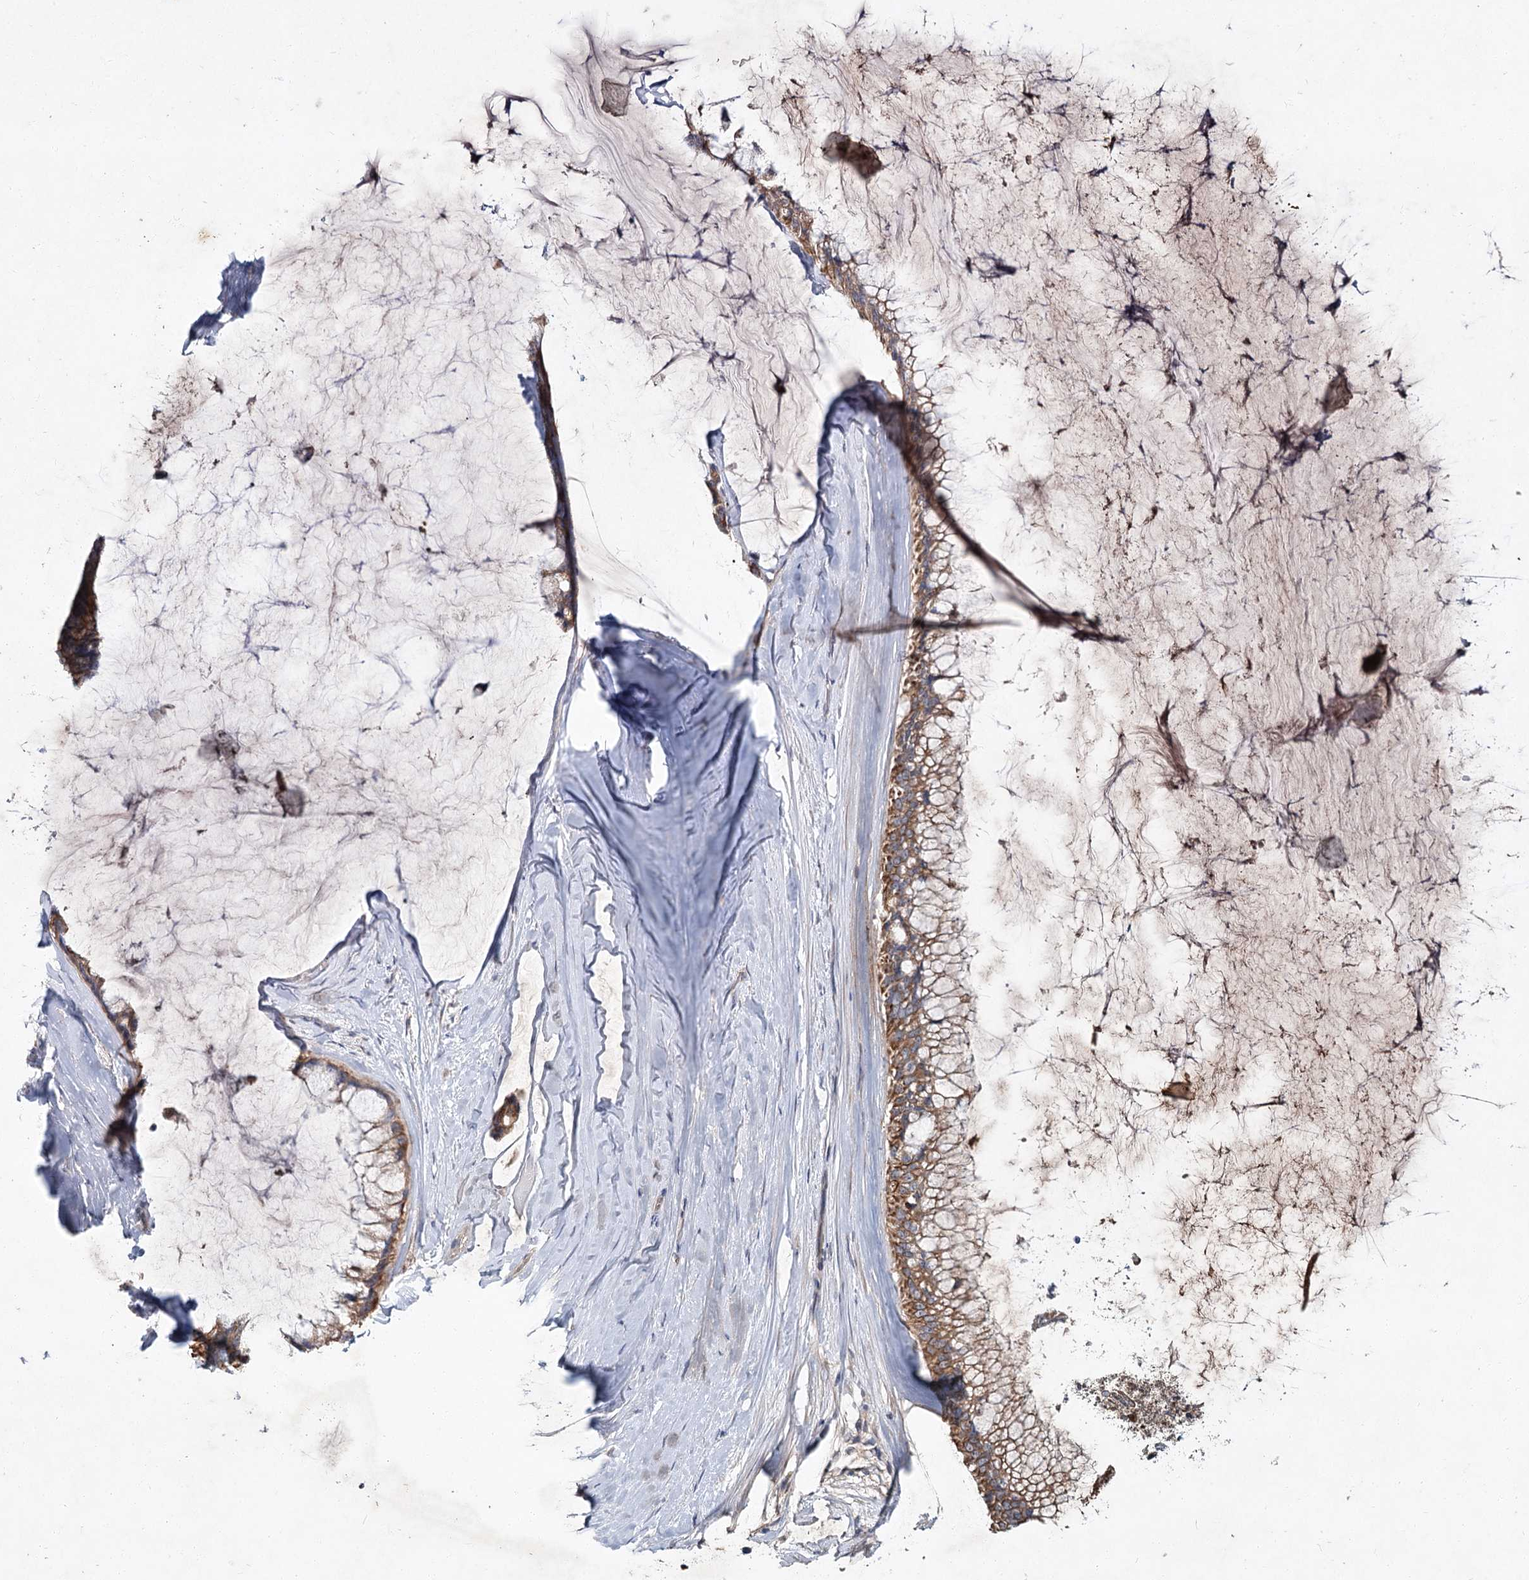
{"staining": {"intensity": "moderate", "quantity": ">75%", "location": "cytoplasmic/membranous"}, "tissue": "ovarian cancer", "cell_type": "Tumor cells", "image_type": "cancer", "snomed": [{"axis": "morphology", "description": "Cystadenocarcinoma, mucinous, NOS"}, {"axis": "topography", "description": "Ovary"}], "caption": "There is medium levels of moderate cytoplasmic/membranous positivity in tumor cells of ovarian mucinous cystadenocarcinoma, as demonstrated by immunohistochemical staining (brown color).", "gene": "MFN1", "patient": {"sex": "female", "age": 39}}